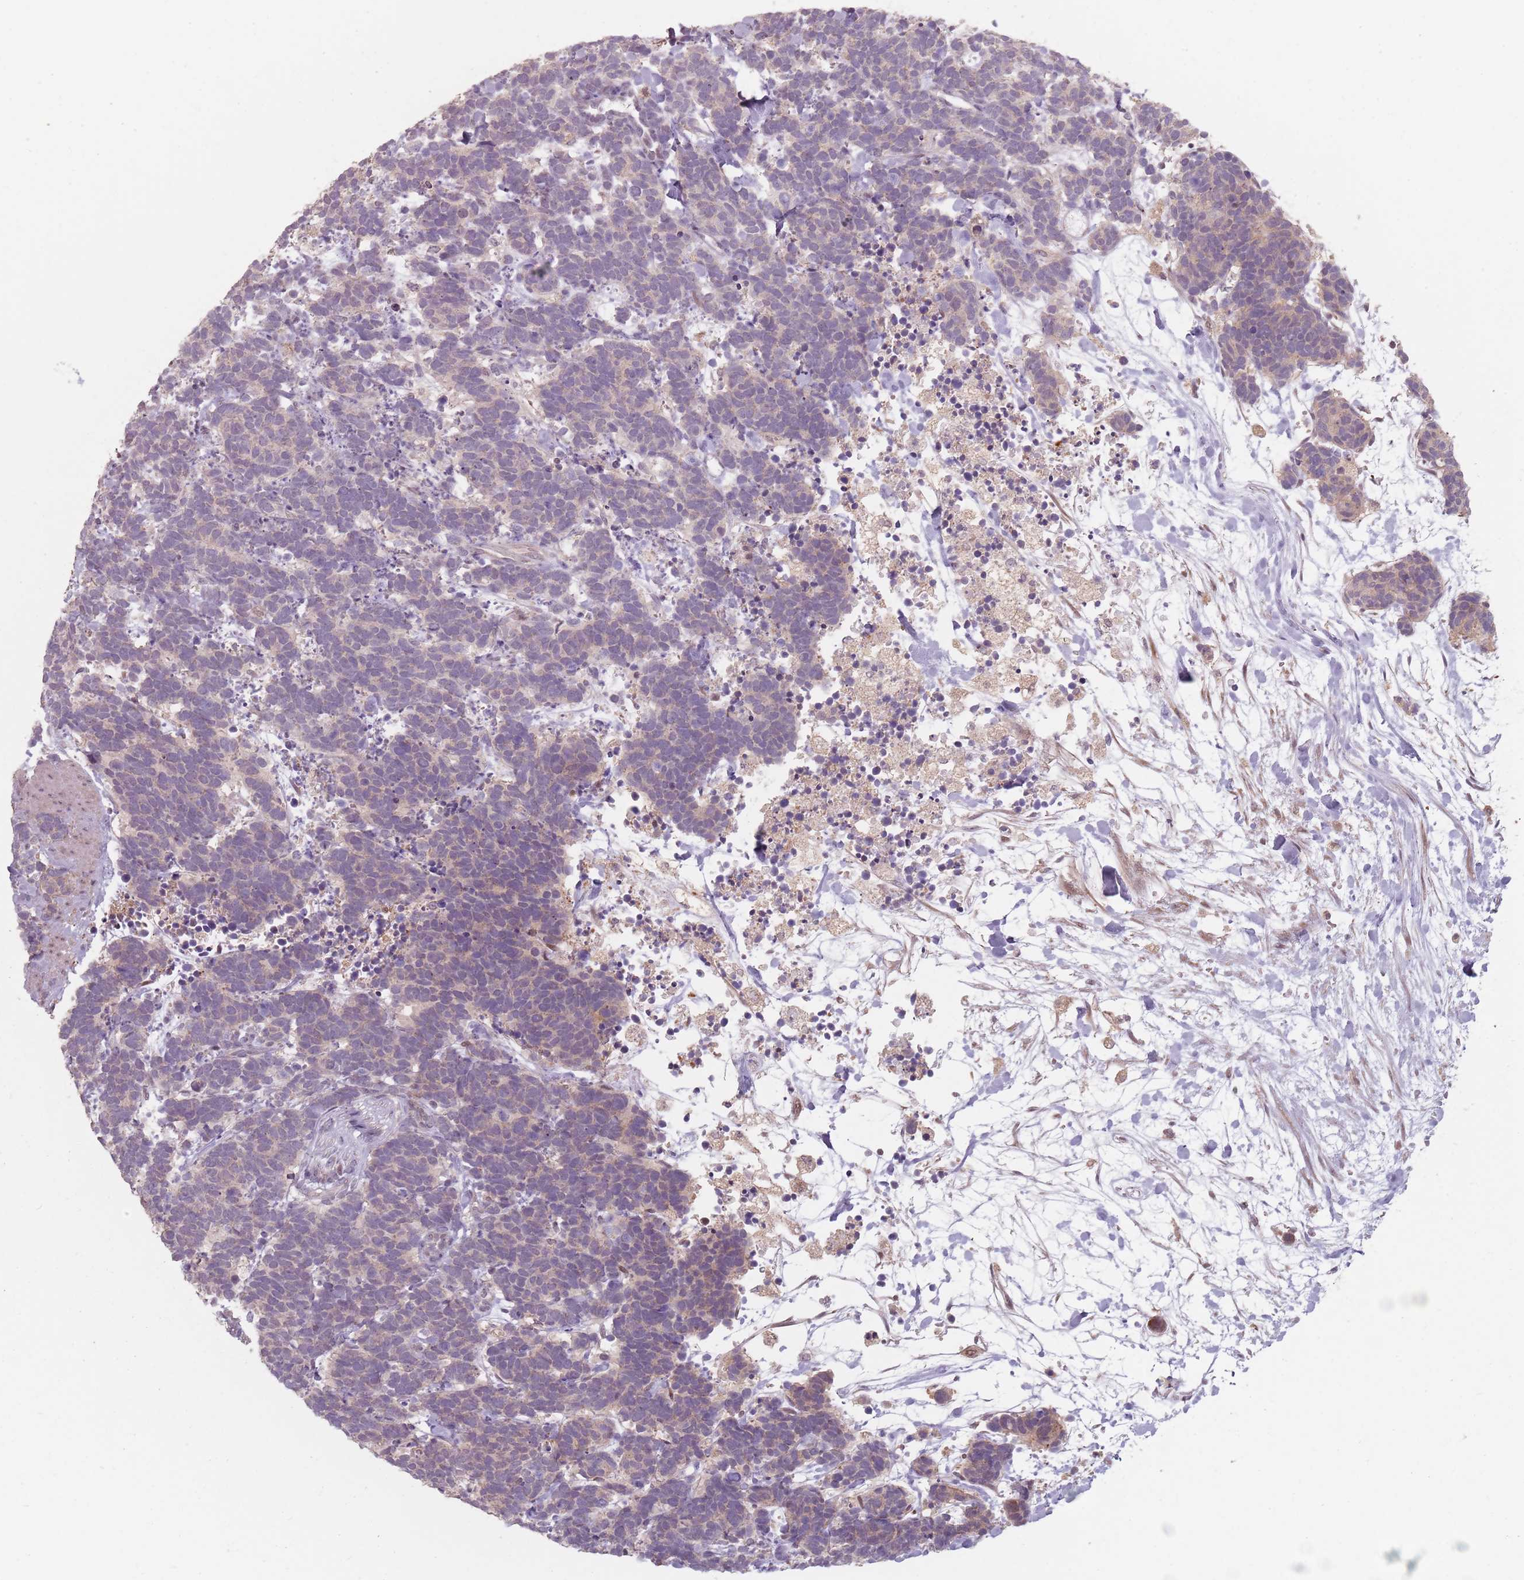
{"staining": {"intensity": "negative", "quantity": "none", "location": "none"}, "tissue": "carcinoid", "cell_type": "Tumor cells", "image_type": "cancer", "snomed": [{"axis": "morphology", "description": "Carcinoma, NOS"}, {"axis": "morphology", "description": "Carcinoid, malignant, NOS"}, {"axis": "topography", "description": "Prostate"}], "caption": "Histopathology image shows no protein expression in tumor cells of carcinoid tissue.", "gene": "VPS52", "patient": {"sex": "male", "age": 57}}